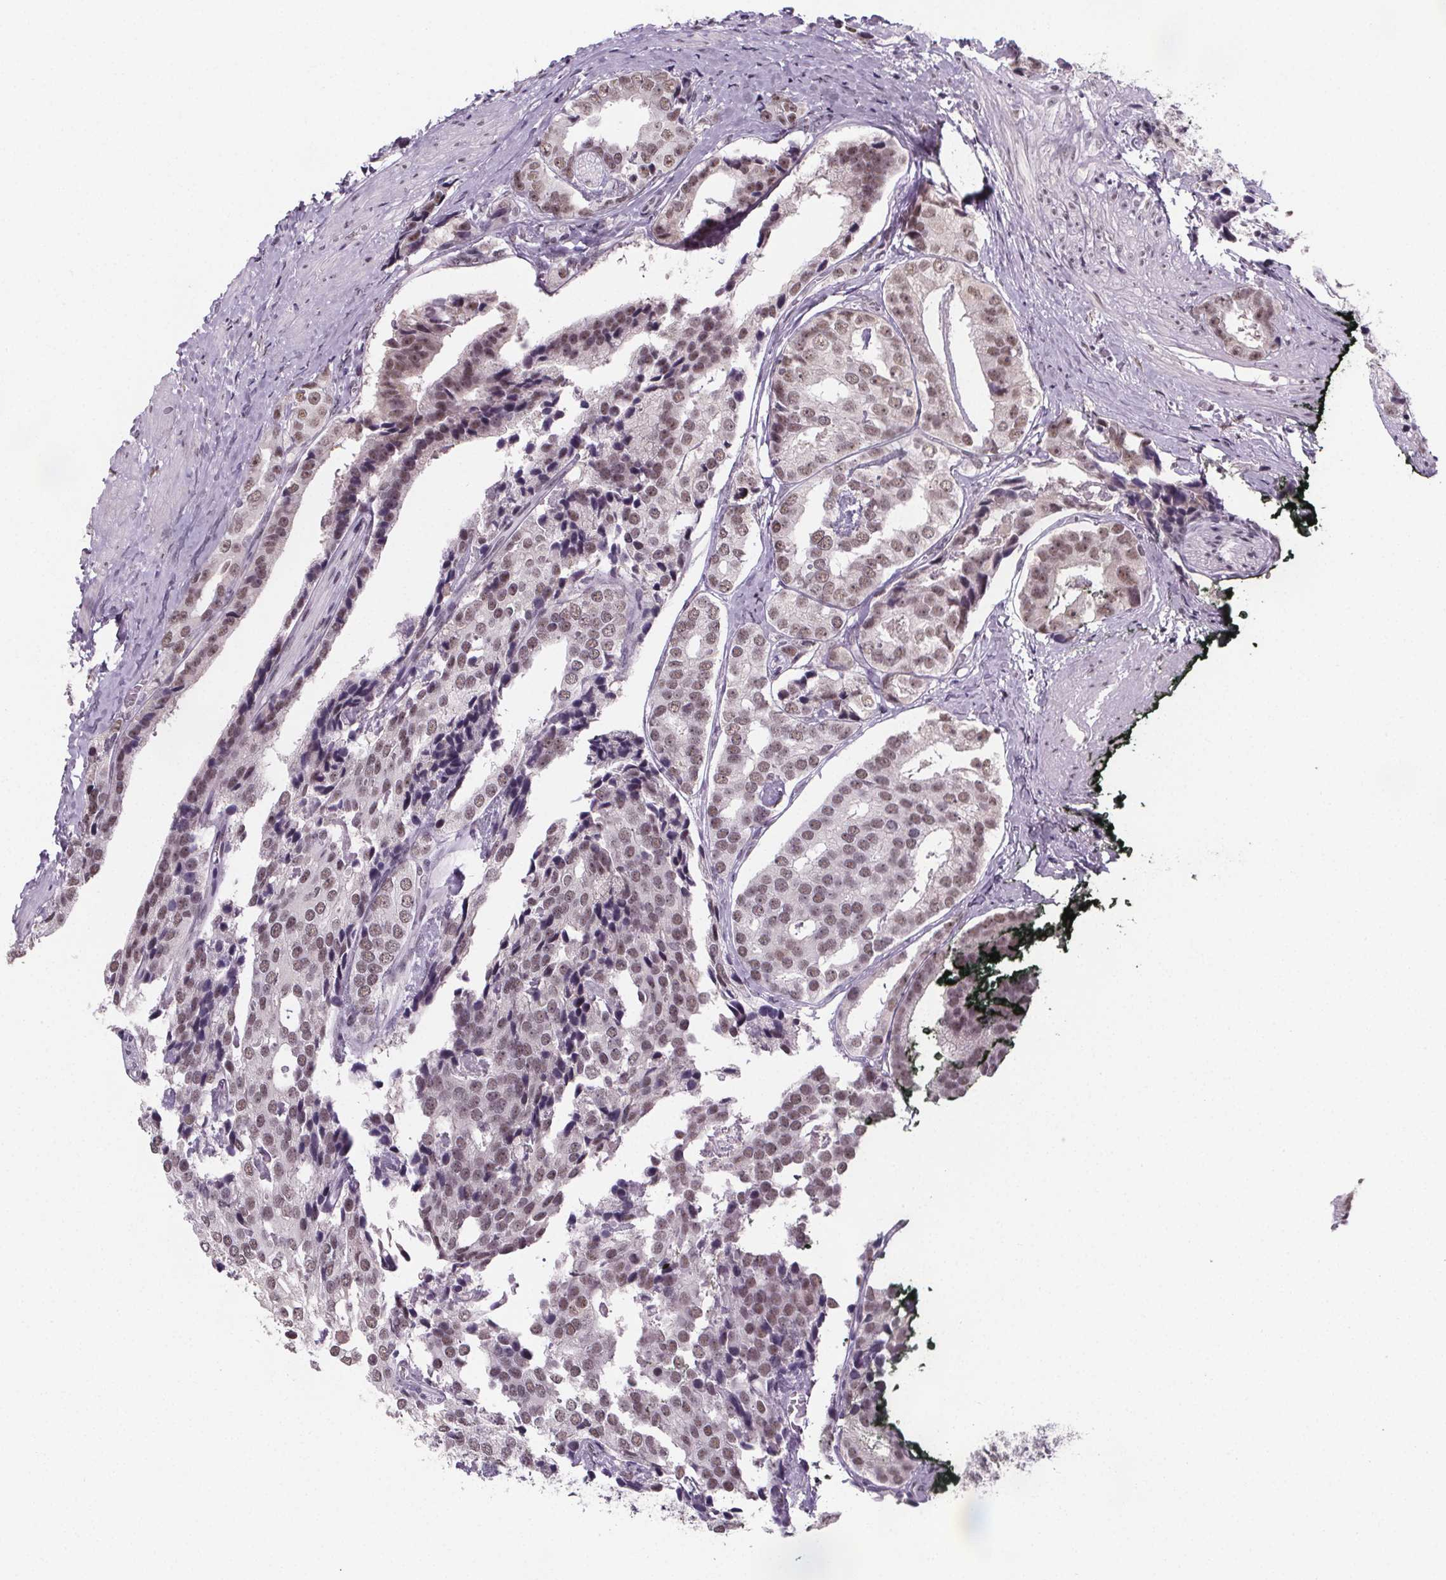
{"staining": {"intensity": "moderate", "quantity": ">75%", "location": "nuclear"}, "tissue": "prostate cancer", "cell_type": "Tumor cells", "image_type": "cancer", "snomed": [{"axis": "morphology", "description": "Adenocarcinoma, High grade"}, {"axis": "topography", "description": "Prostate"}], "caption": "Immunohistochemistry (IHC) micrograph of high-grade adenocarcinoma (prostate) stained for a protein (brown), which demonstrates medium levels of moderate nuclear expression in approximately >75% of tumor cells.", "gene": "ZNF572", "patient": {"sex": "male", "age": 71}}